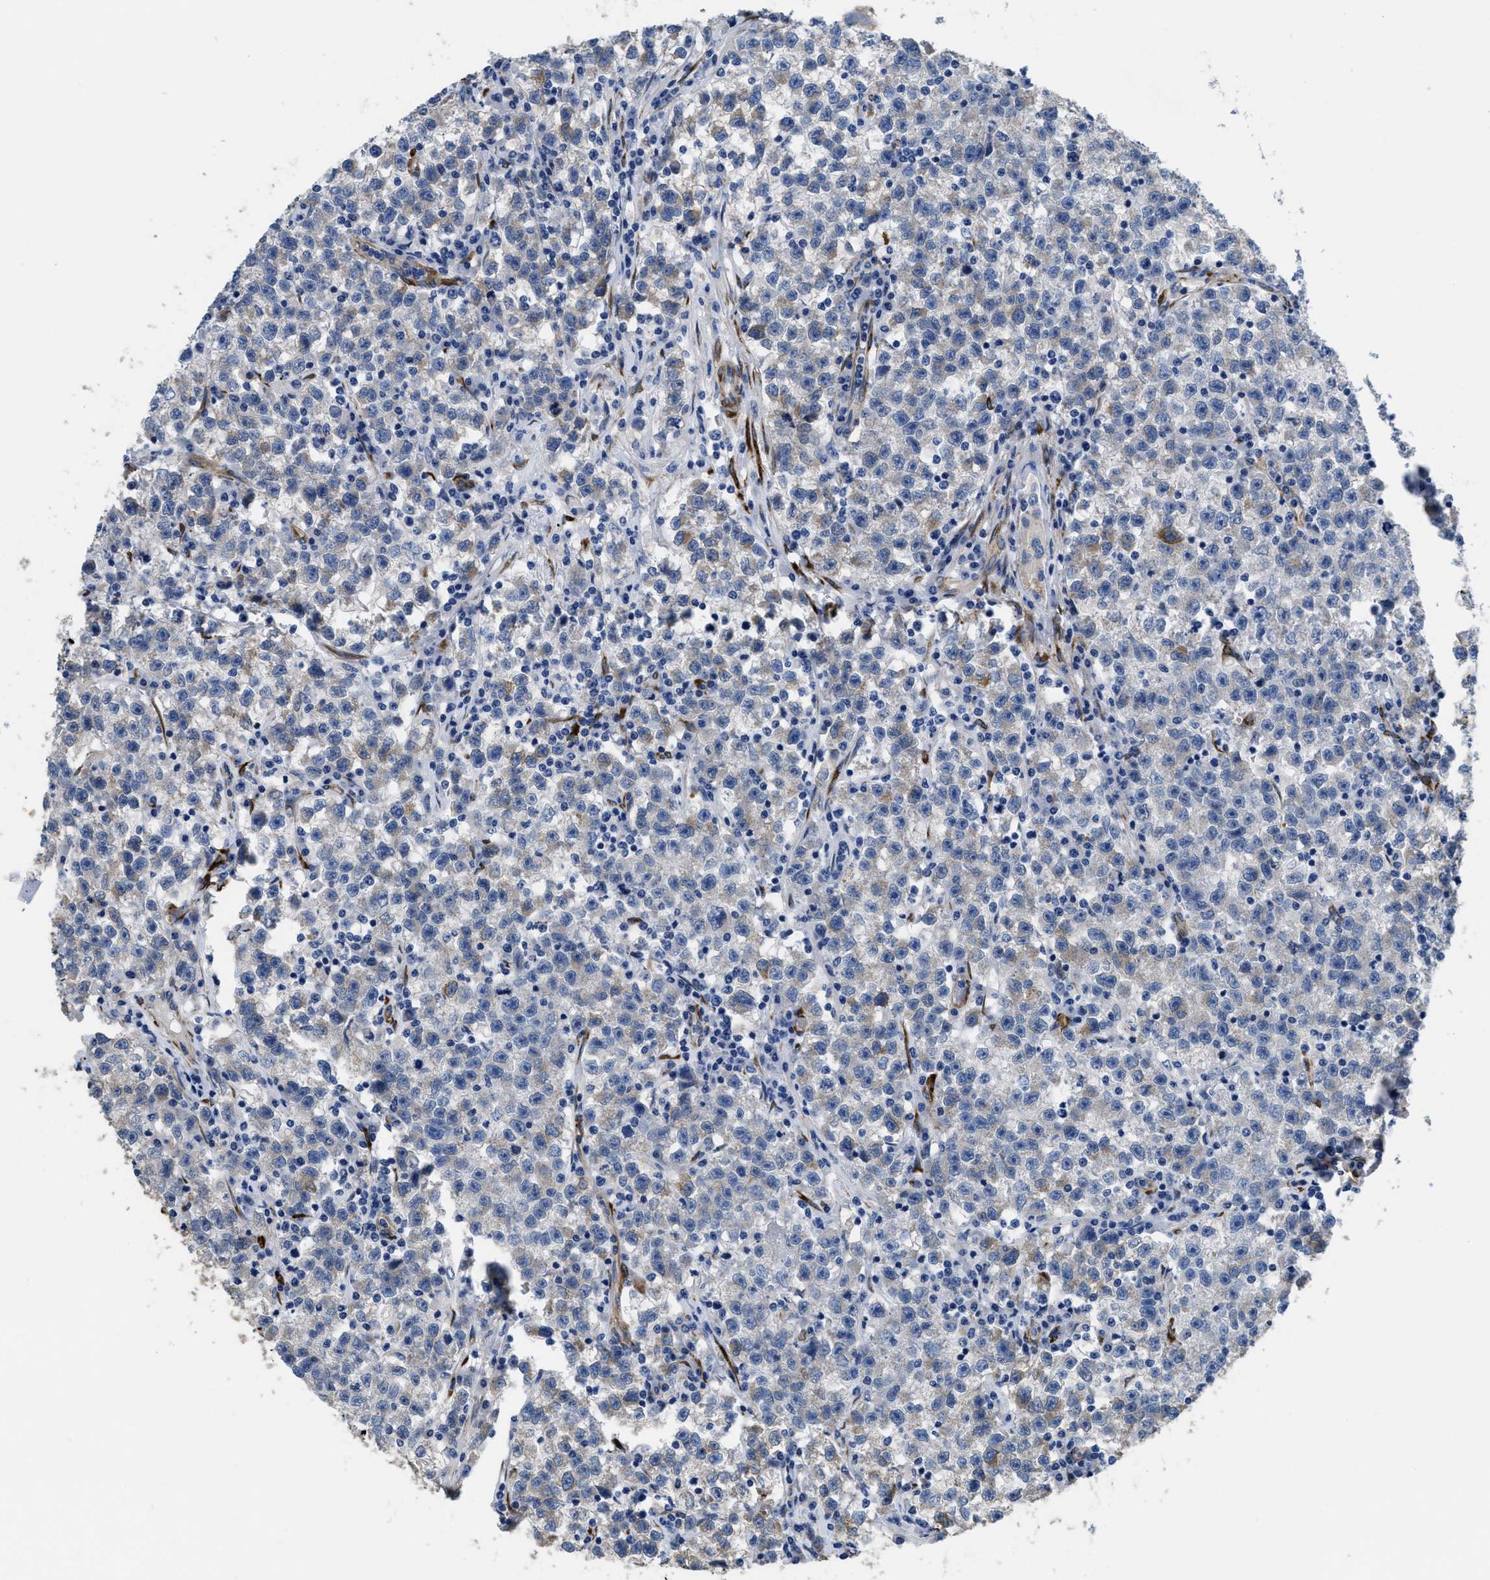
{"staining": {"intensity": "negative", "quantity": "none", "location": "none"}, "tissue": "testis cancer", "cell_type": "Tumor cells", "image_type": "cancer", "snomed": [{"axis": "morphology", "description": "Seminoma, NOS"}, {"axis": "topography", "description": "Testis"}], "caption": "The histopathology image shows no significant positivity in tumor cells of testis cancer. Nuclei are stained in blue.", "gene": "SQLE", "patient": {"sex": "male", "age": 22}}